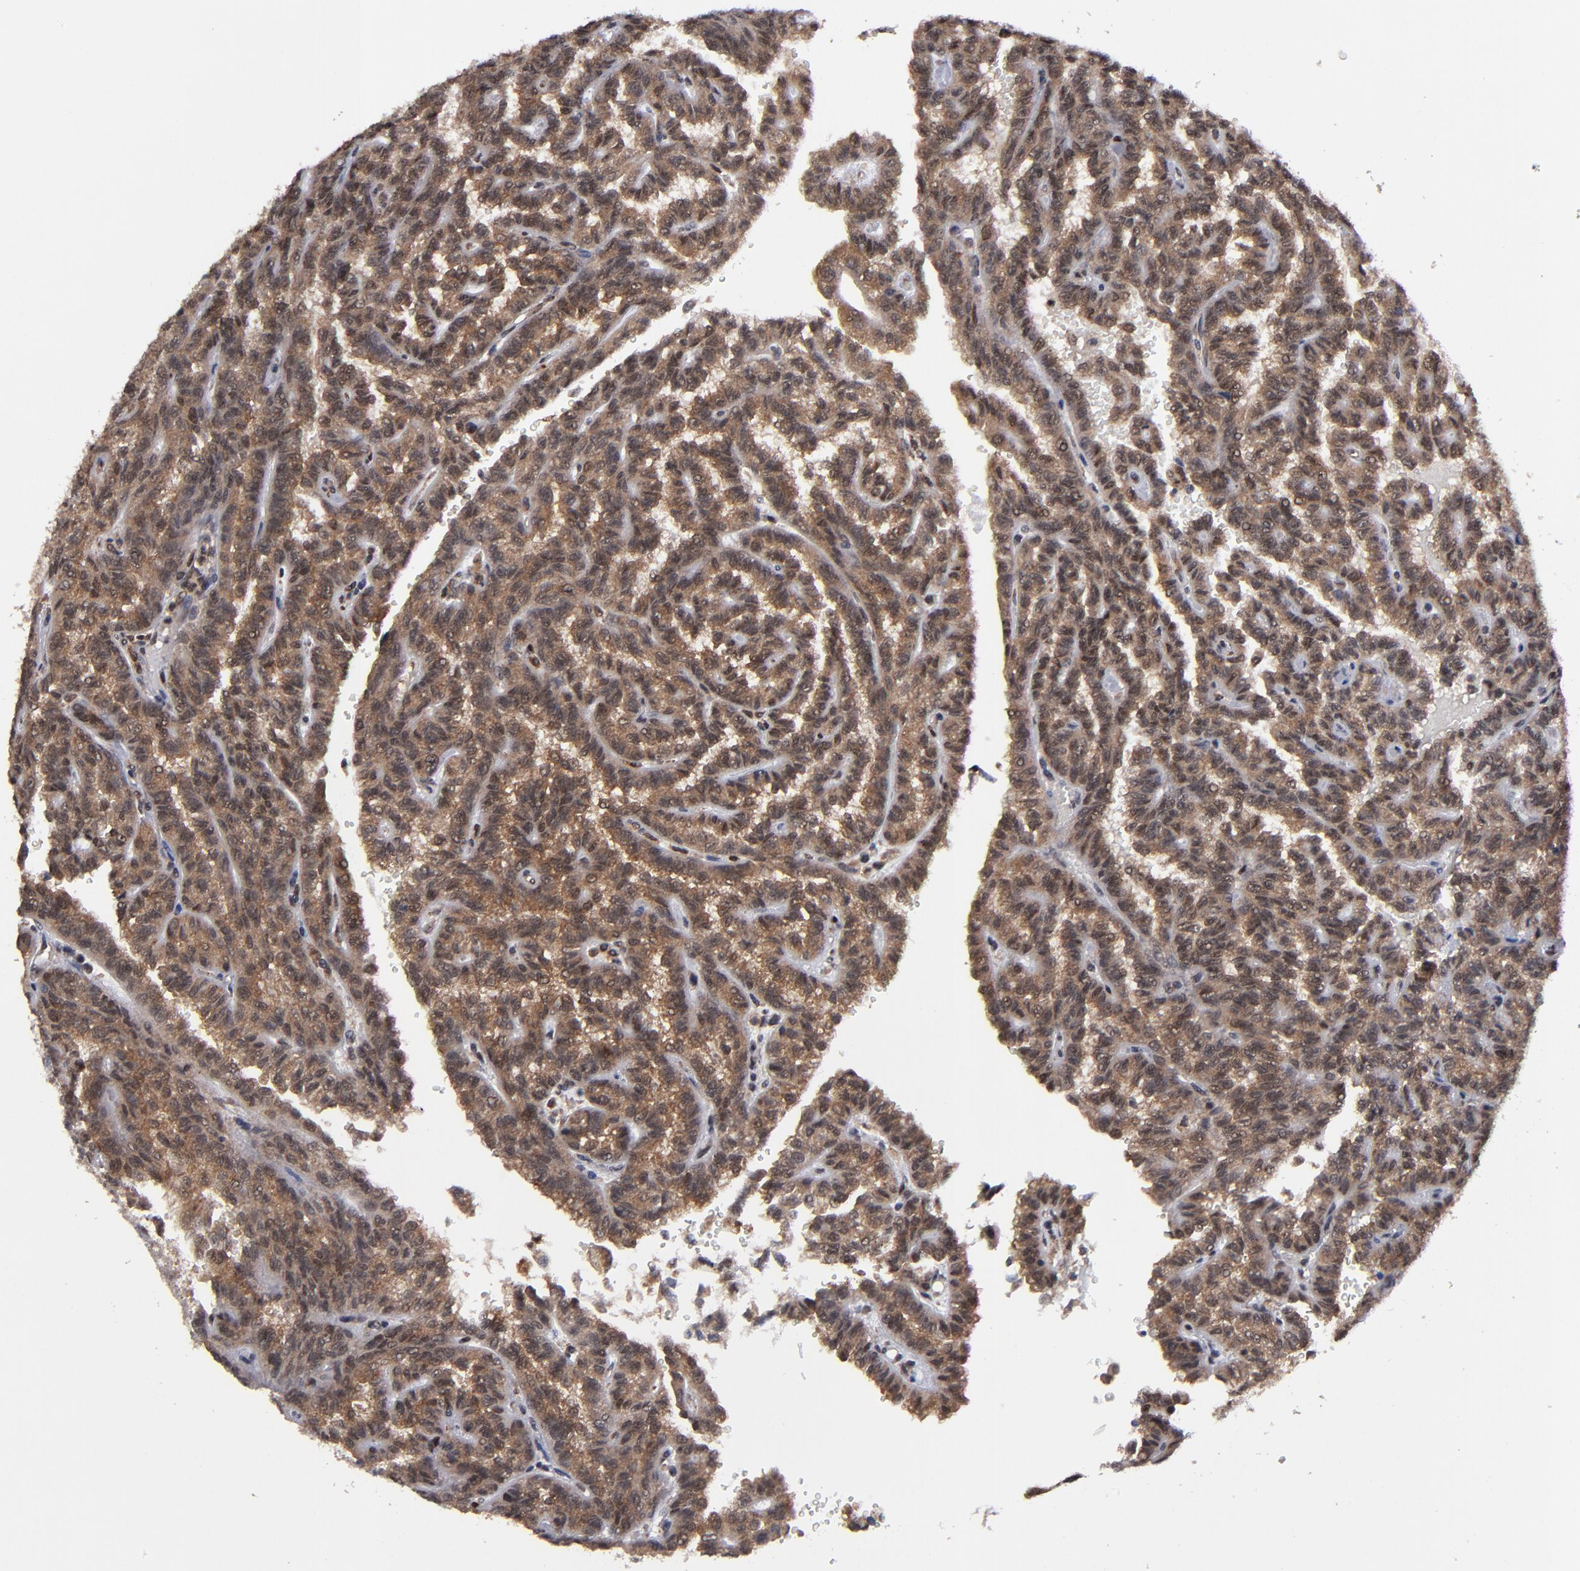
{"staining": {"intensity": "strong", "quantity": ">75%", "location": "cytoplasmic/membranous"}, "tissue": "renal cancer", "cell_type": "Tumor cells", "image_type": "cancer", "snomed": [{"axis": "morphology", "description": "Inflammation, NOS"}, {"axis": "morphology", "description": "Adenocarcinoma, NOS"}, {"axis": "topography", "description": "Kidney"}], "caption": "Immunohistochemistry (IHC) histopathology image of human renal cancer (adenocarcinoma) stained for a protein (brown), which shows high levels of strong cytoplasmic/membranous positivity in about >75% of tumor cells.", "gene": "ALG13", "patient": {"sex": "male", "age": 68}}